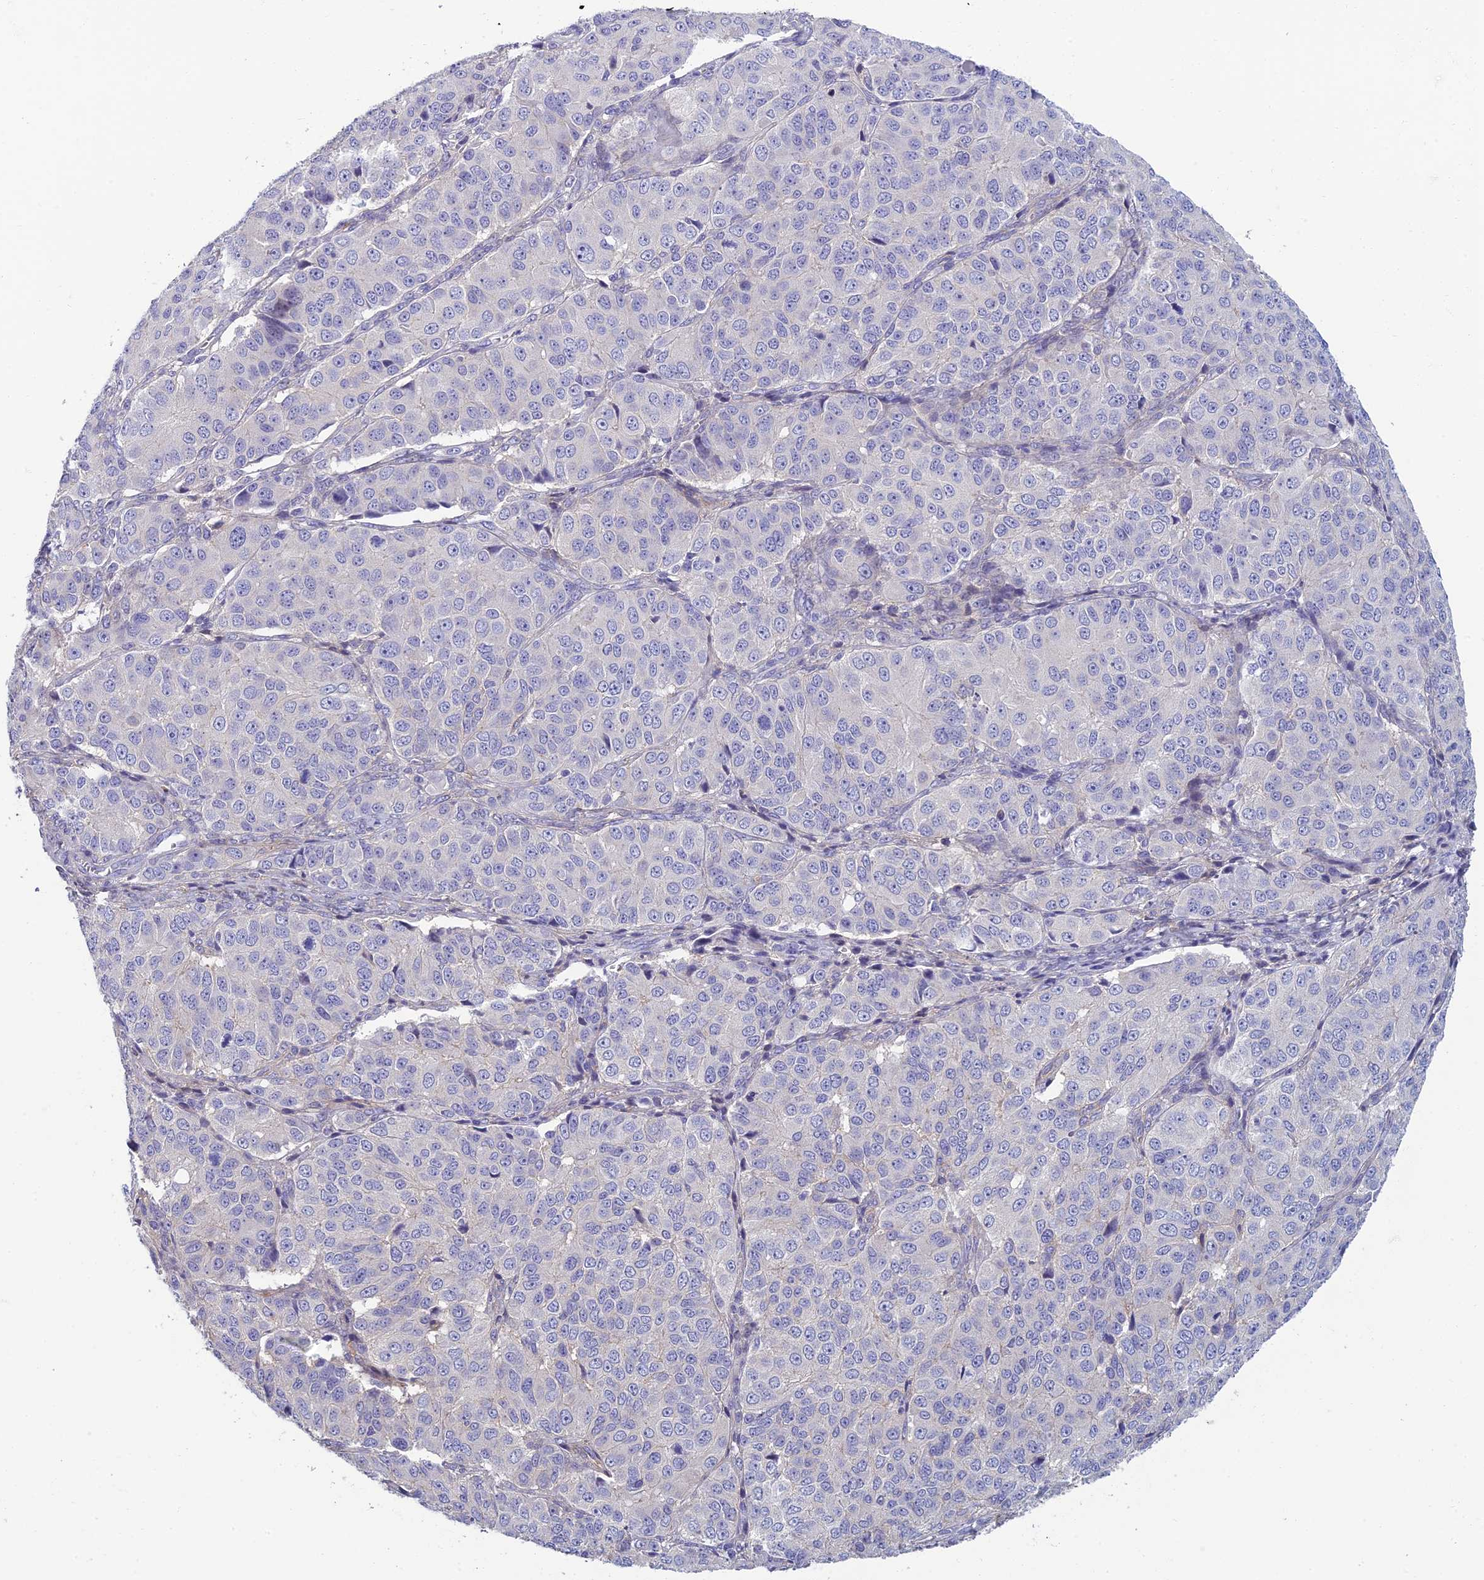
{"staining": {"intensity": "negative", "quantity": "none", "location": "none"}, "tissue": "ovarian cancer", "cell_type": "Tumor cells", "image_type": "cancer", "snomed": [{"axis": "morphology", "description": "Carcinoma, endometroid"}, {"axis": "topography", "description": "Ovary"}], "caption": "An immunohistochemistry image of ovarian endometroid carcinoma is shown. There is no staining in tumor cells of ovarian endometroid carcinoma.", "gene": "NEURL1", "patient": {"sex": "female", "age": 51}}